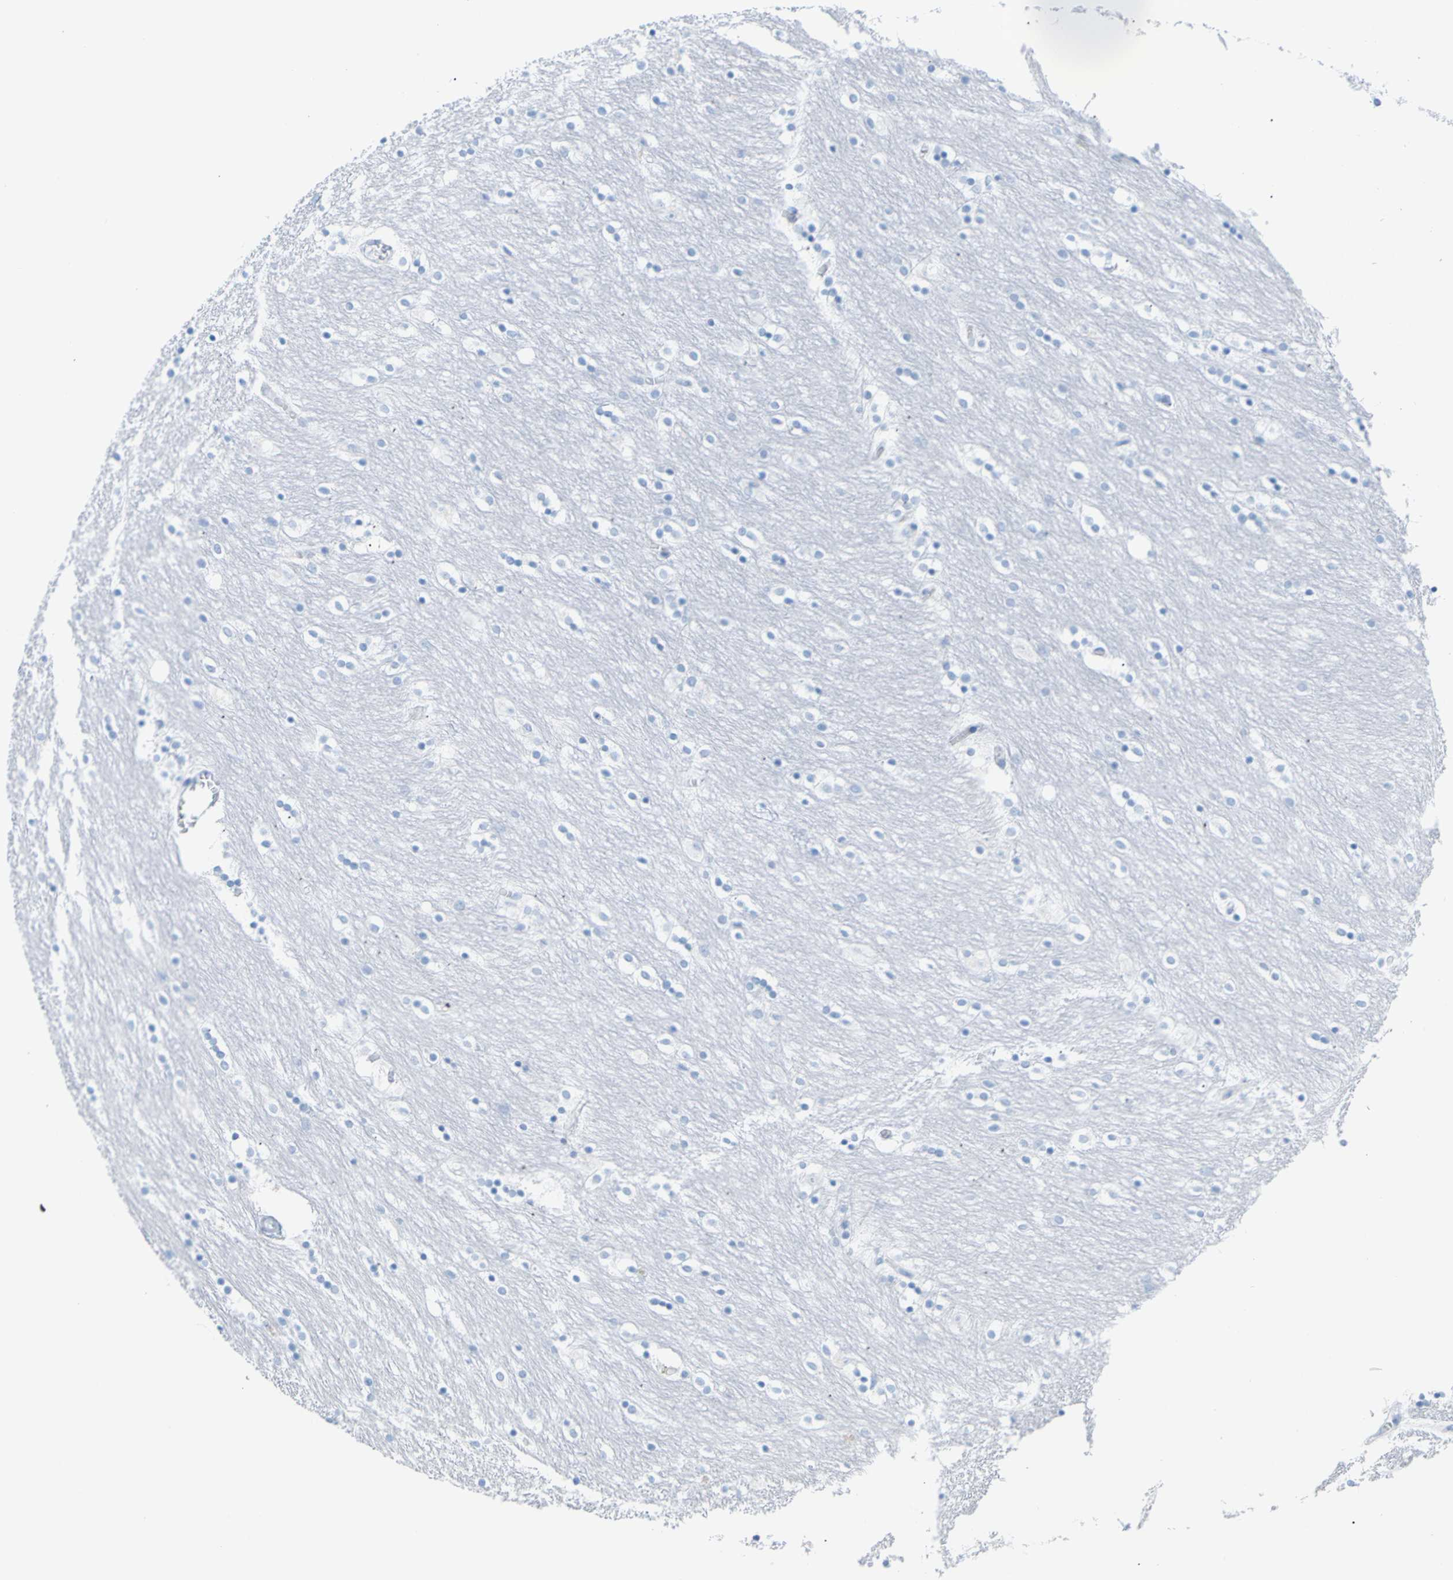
{"staining": {"intensity": "negative", "quantity": "none", "location": "none"}, "tissue": "caudate", "cell_type": "Glial cells", "image_type": "normal", "snomed": [{"axis": "morphology", "description": "Normal tissue, NOS"}, {"axis": "topography", "description": "Lateral ventricle wall"}], "caption": "Immunohistochemistry of normal human caudate demonstrates no expression in glial cells.", "gene": "OPN1SW", "patient": {"sex": "female", "age": 54}}